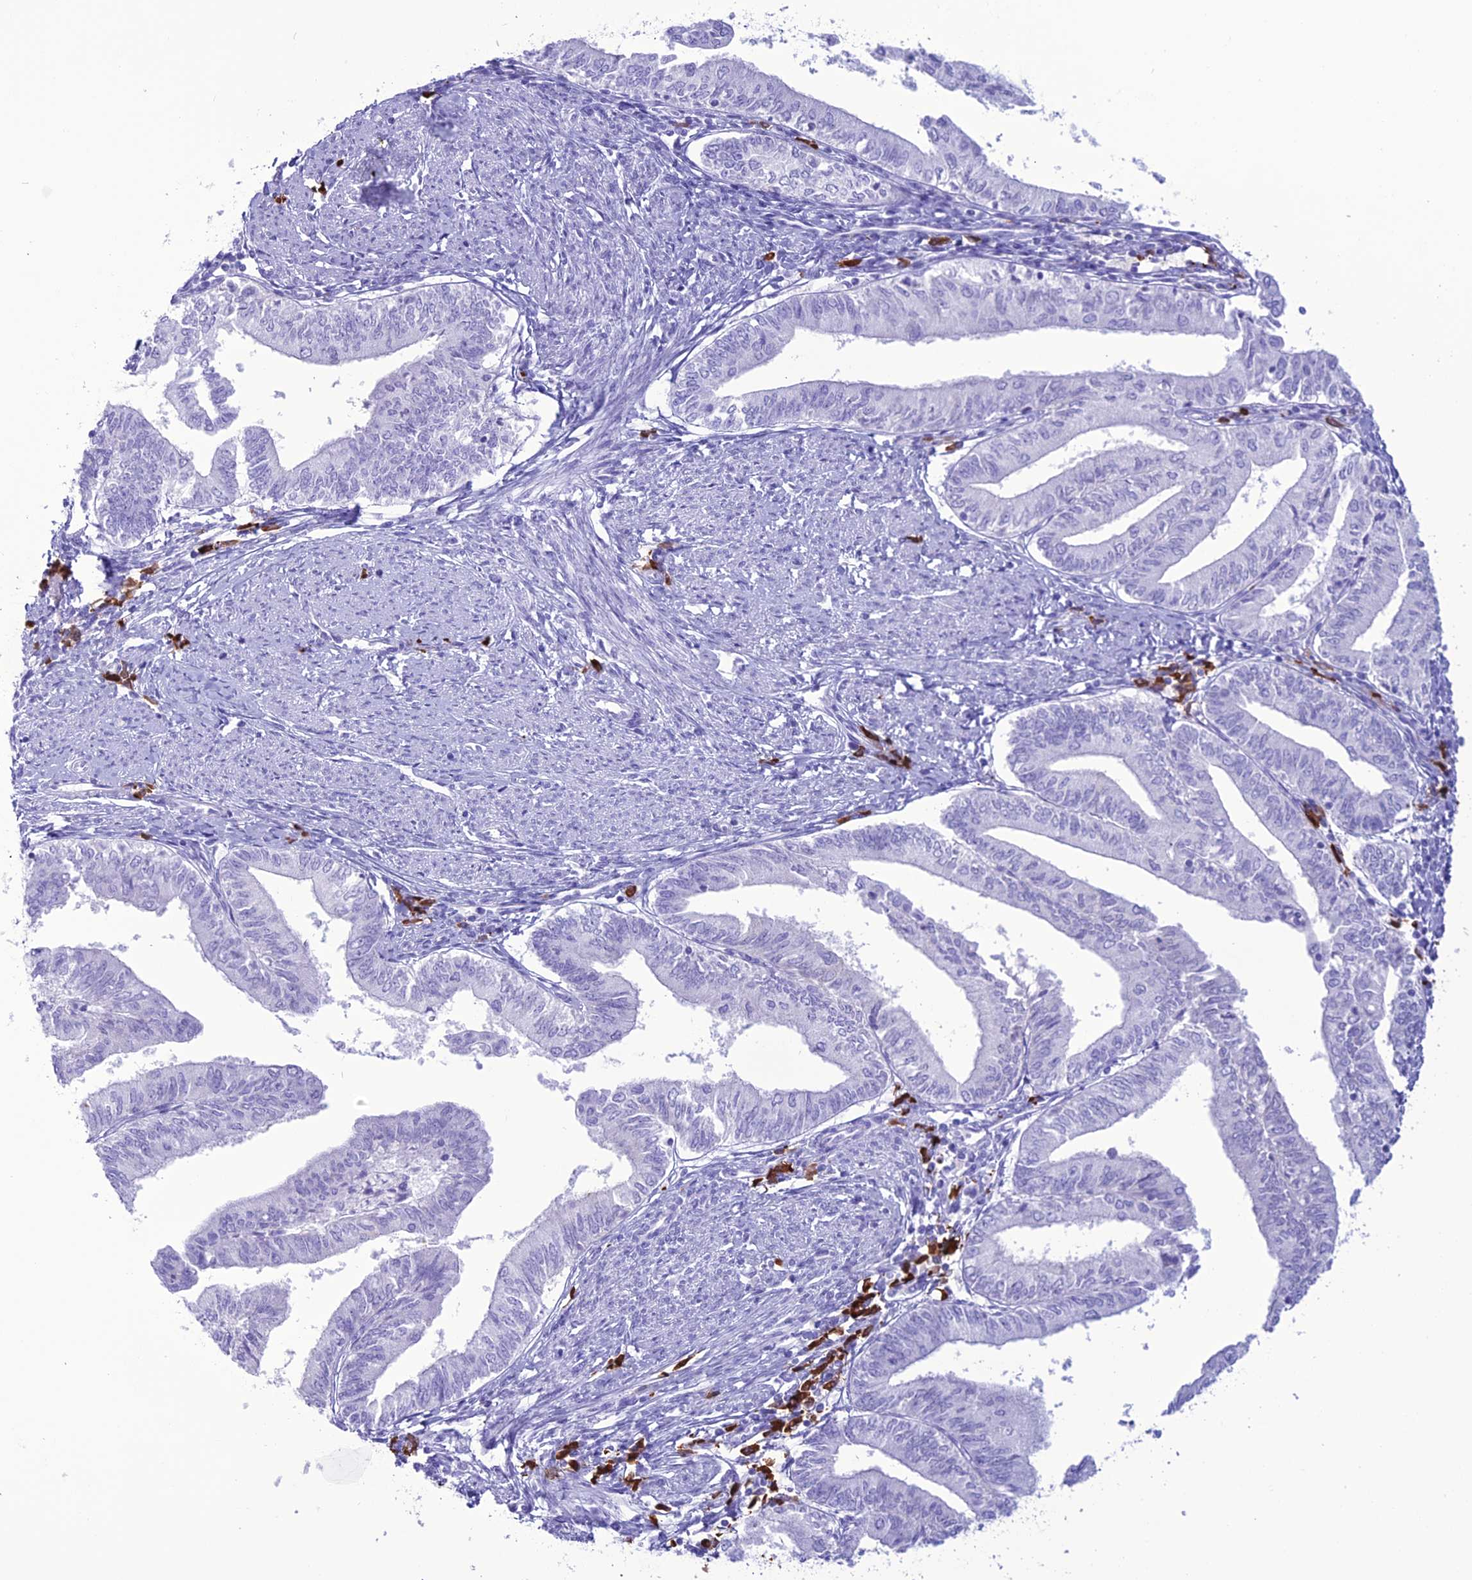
{"staining": {"intensity": "negative", "quantity": "none", "location": "none"}, "tissue": "endometrial cancer", "cell_type": "Tumor cells", "image_type": "cancer", "snomed": [{"axis": "morphology", "description": "Adenocarcinoma, NOS"}, {"axis": "topography", "description": "Endometrium"}], "caption": "Immunohistochemical staining of human endometrial adenocarcinoma reveals no significant expression in tumor cells.", "gene": "MZB1", "patient": {"sex": "female", "age": 66}}